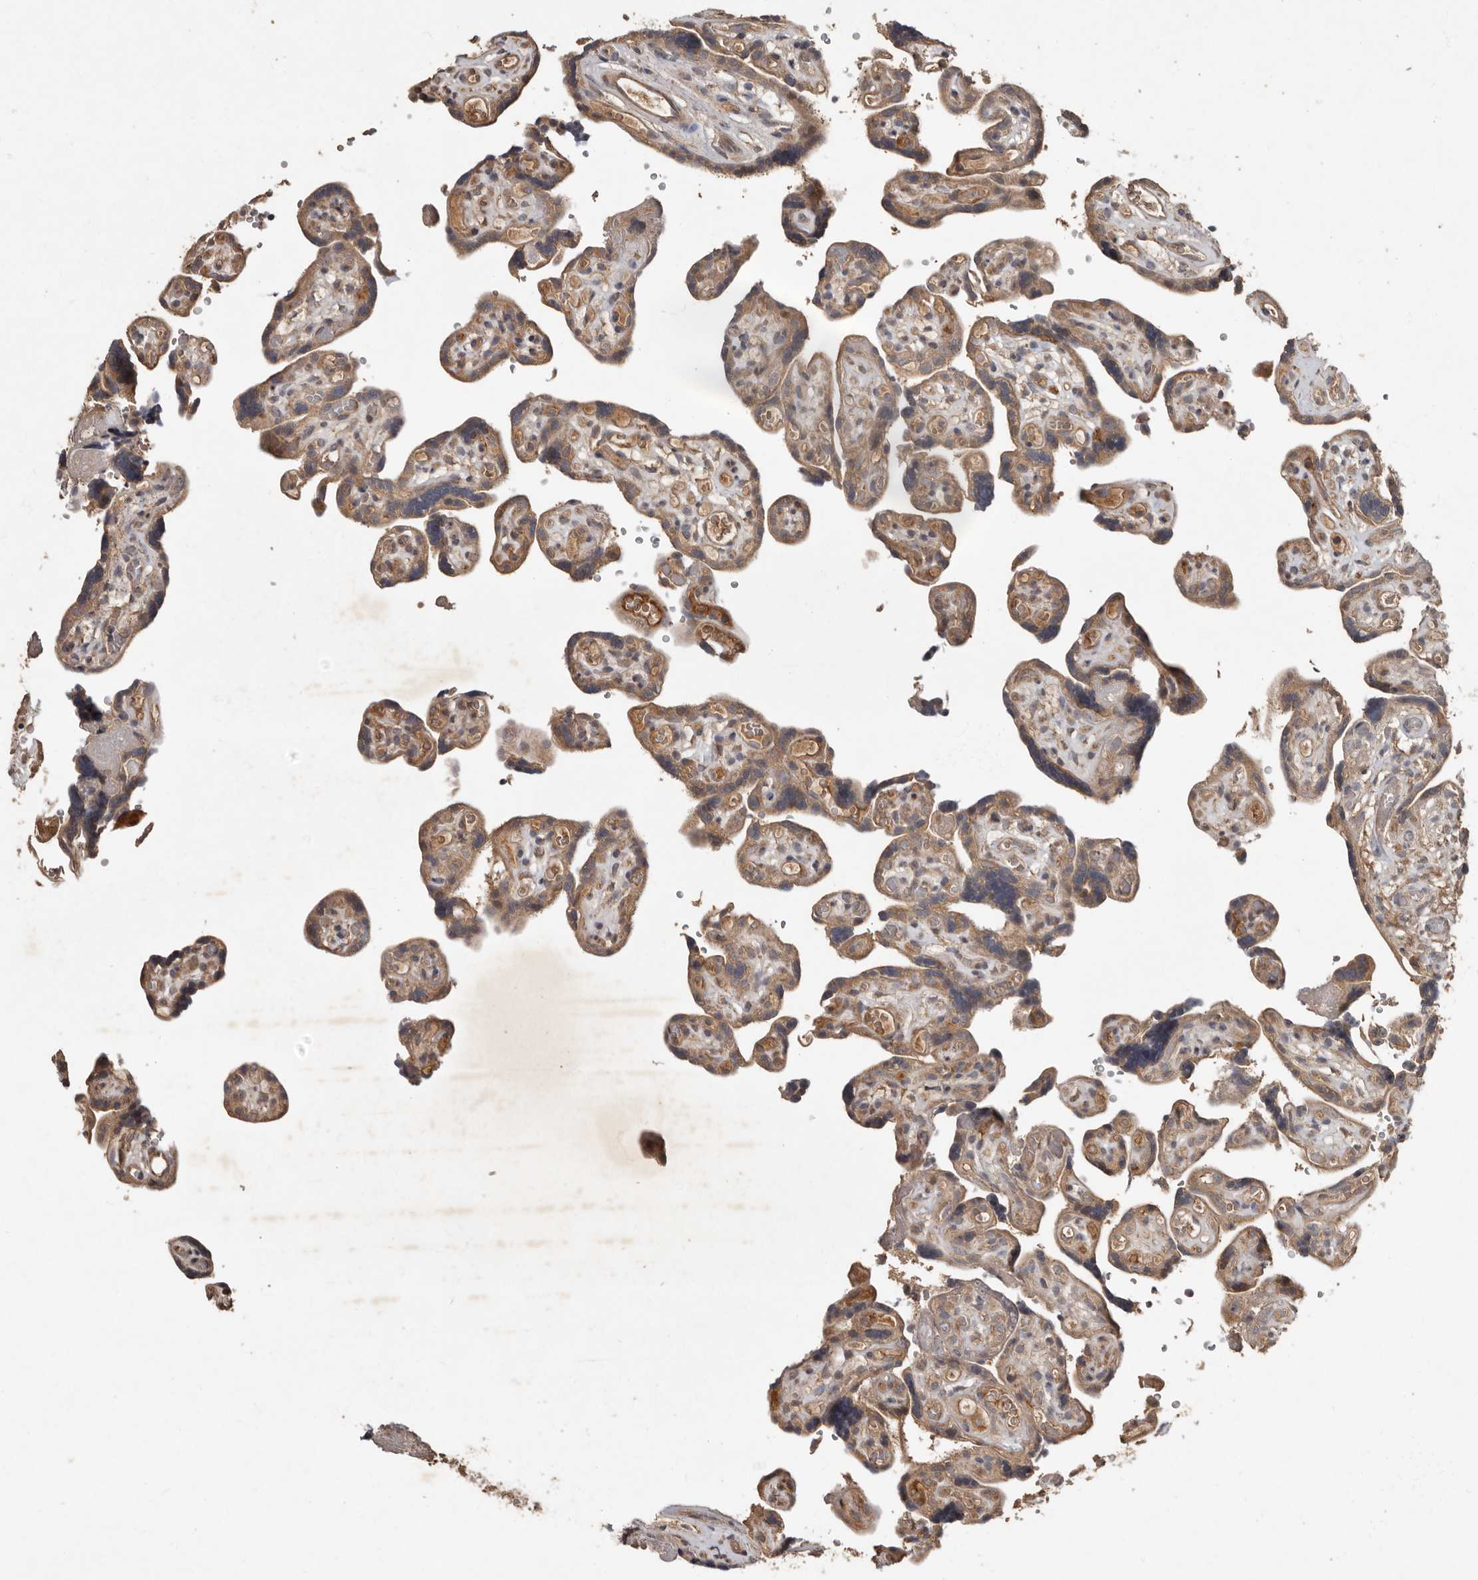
{"staining": {"intensity": "moderate", "quantity": ">75%", "location": "cytoplasmic/membranous,nuclear"}, "tissue": "placenta", "cell_type": "Decidual cells", "image_type": "normal", "snomed": [{"axis": "morphology", "description": "Normal tissue, NOS"}, {"axis": "topography", "description": "Placenta"}], "caption": "Protein expression by immunohistochemistry shows moderate cytoplasmic/membranous,nuclear staining in approximately >75% of decidual cells in normal placenta.", "gene": "KIF26B", "patient": {"sex": "female", "age": 30}}